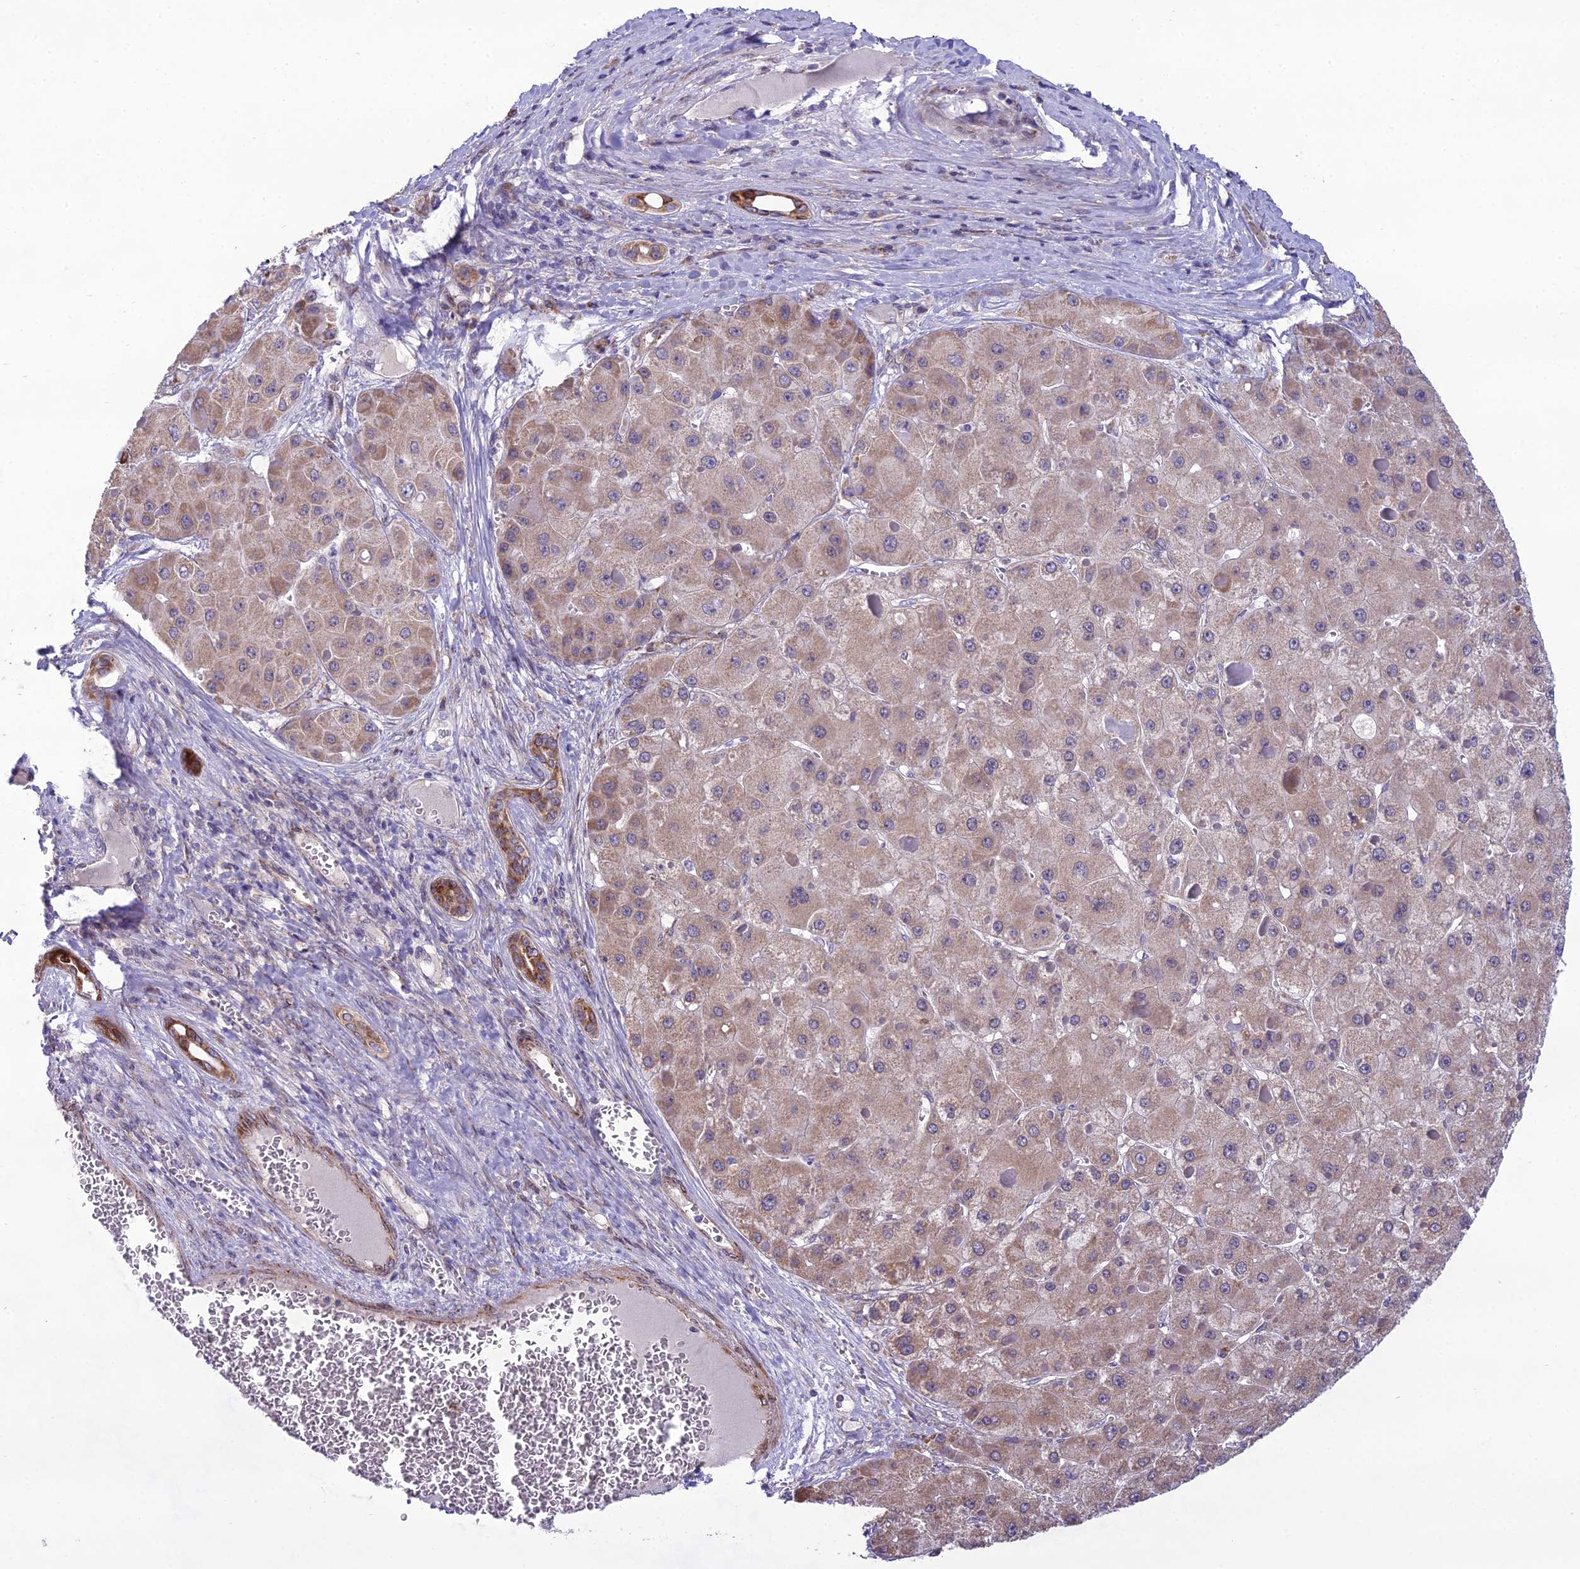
{"staining": {"intensity": "weak", "quantity": "25%-75%", "location": "cytoplasmic/membranous"}, "tissue": "liver cancer", "cell_type": "Tumor cells", "image_type": "cancer", "snomed": [{"axis": "morphology", "description": "Carcinoma, Hepatocellular, NOS"}, {"axis": "topography", "description": "Liver"}], "caption": "Immunohistochemical staining of human liver cancer displays weak cytoplasmic/membranous protein expression in approximately 25%-75% of tumor cells.", "gene": "NODAL", "patient": {"sex": "female", "age": 73}}